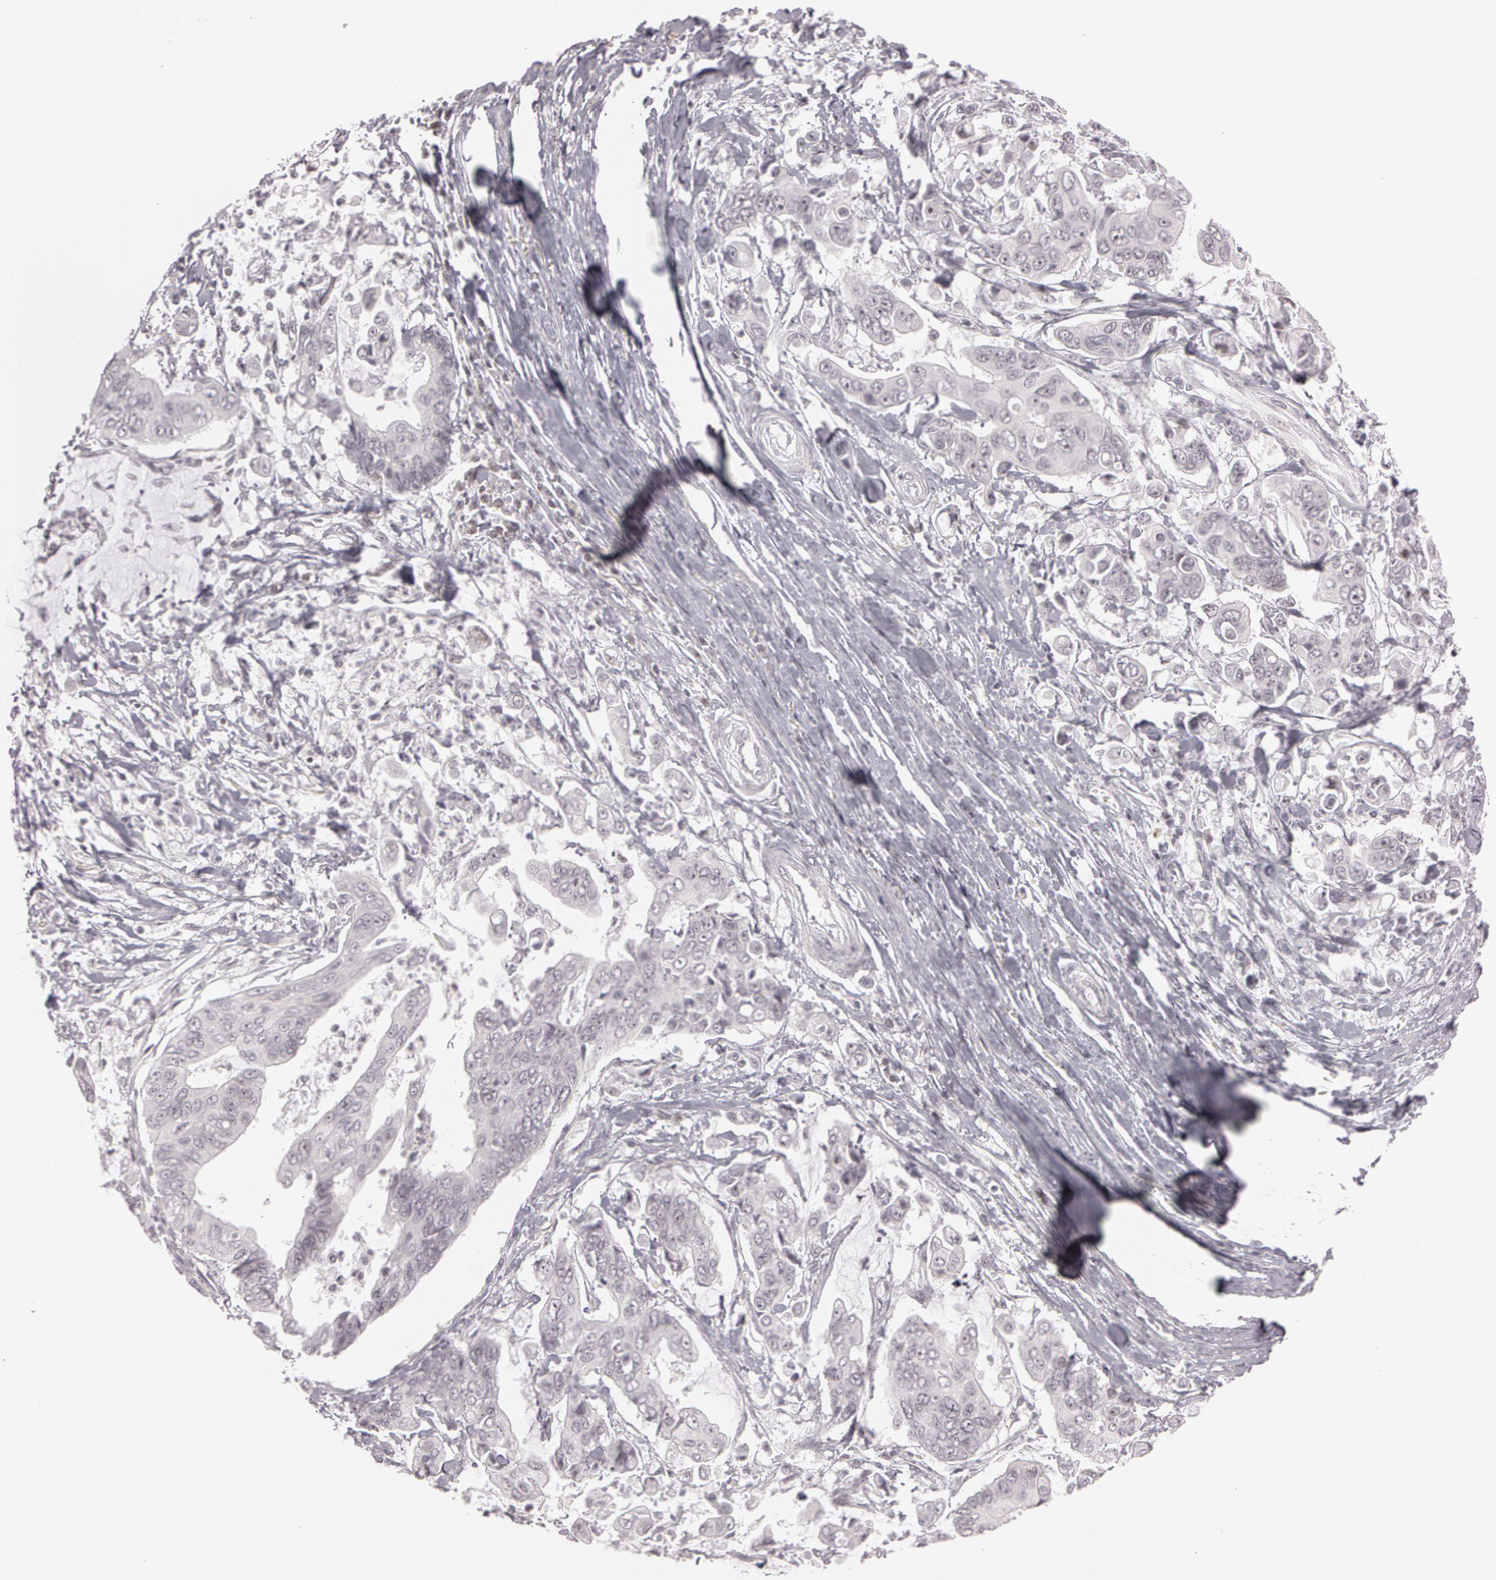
{"staining": {"intensity": "negative", "quantity": "none", "location": "none"}, "tissue": "stomach cancer", "cell_type": "Tumor cells", "image_type": "cancer", "snomed": [{"axis": "morphology", "description": "Adenocarcinoma, NOS"}, {"axis": "topography", "description": "Stomach, upper"}], "caption": "High power microscopy micrograph of an immunohistochemistry (IHC) micrograph of stomach cancer (adenocarcinoma), revealing no significant expression in tumor cells. (DAB IHC with hematoxylin counter stain).", "gene": "FBL", "patient": {"sex": "male", "age": 80}}